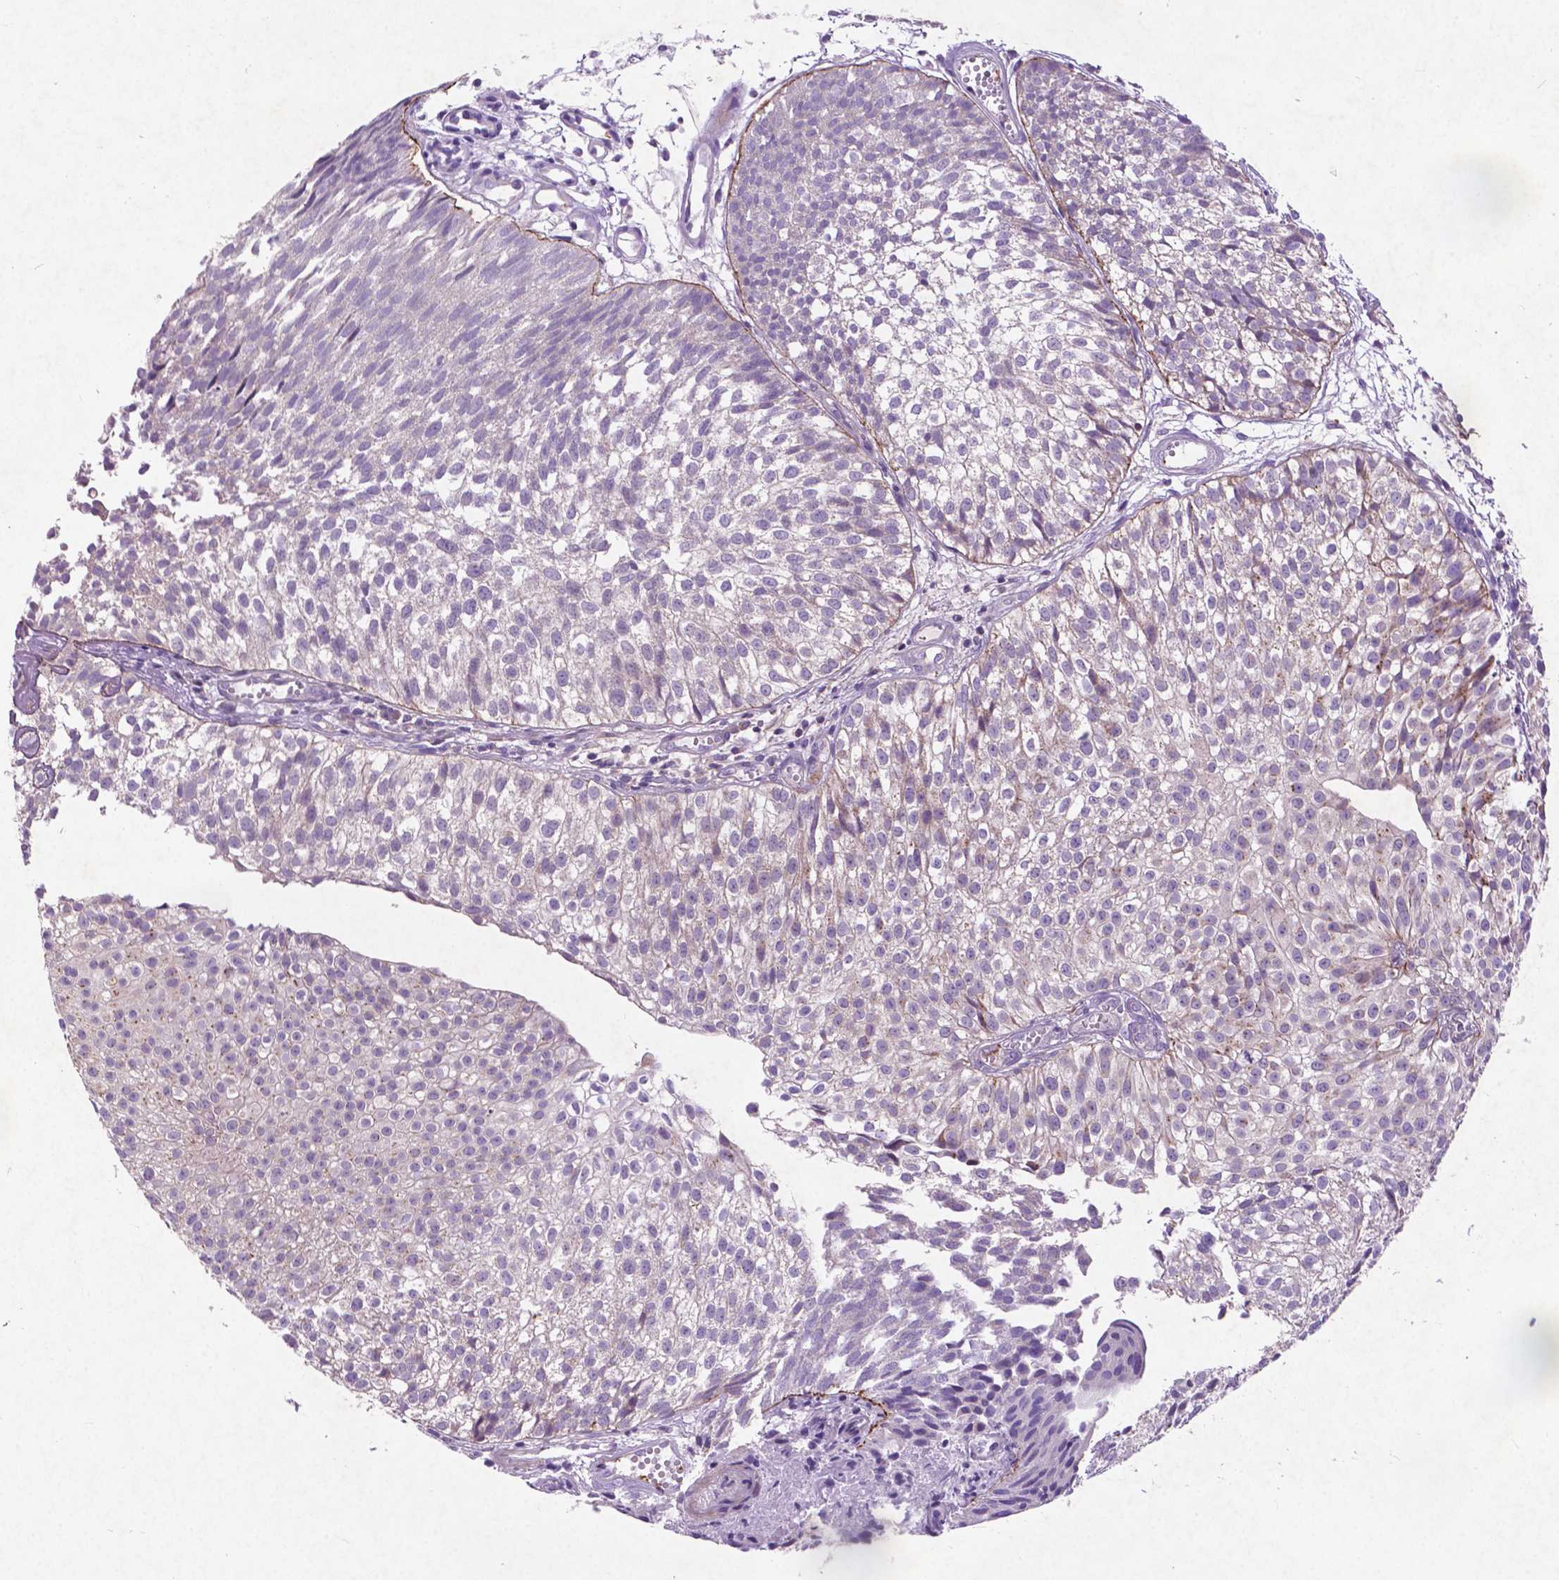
{"staining": {"intensity": "negative", "quantity": "none", "location": "none"}, "tissue": "urothelial cancer", "cell_type": "Tumor cells", "image_type": "cancer", "snomed": [{"axis": "morphology", "description": "Urothelial carcinoma, Low grade"}, {"axis": "topography", "description": "Urinary bladder"}], "caption": "IHC micrograph of urothelial carcinoma (low-grade) stained for a protein (brown), which displays no expression in tumor cells. (Stains: DAB immunohistochemistry (IHC) with hematoxylin counter stain, Microscopy: brightfield microscopy at high magnification).", "gene": "ATG4D", "patient": {"sex": "male", "age": 70}}